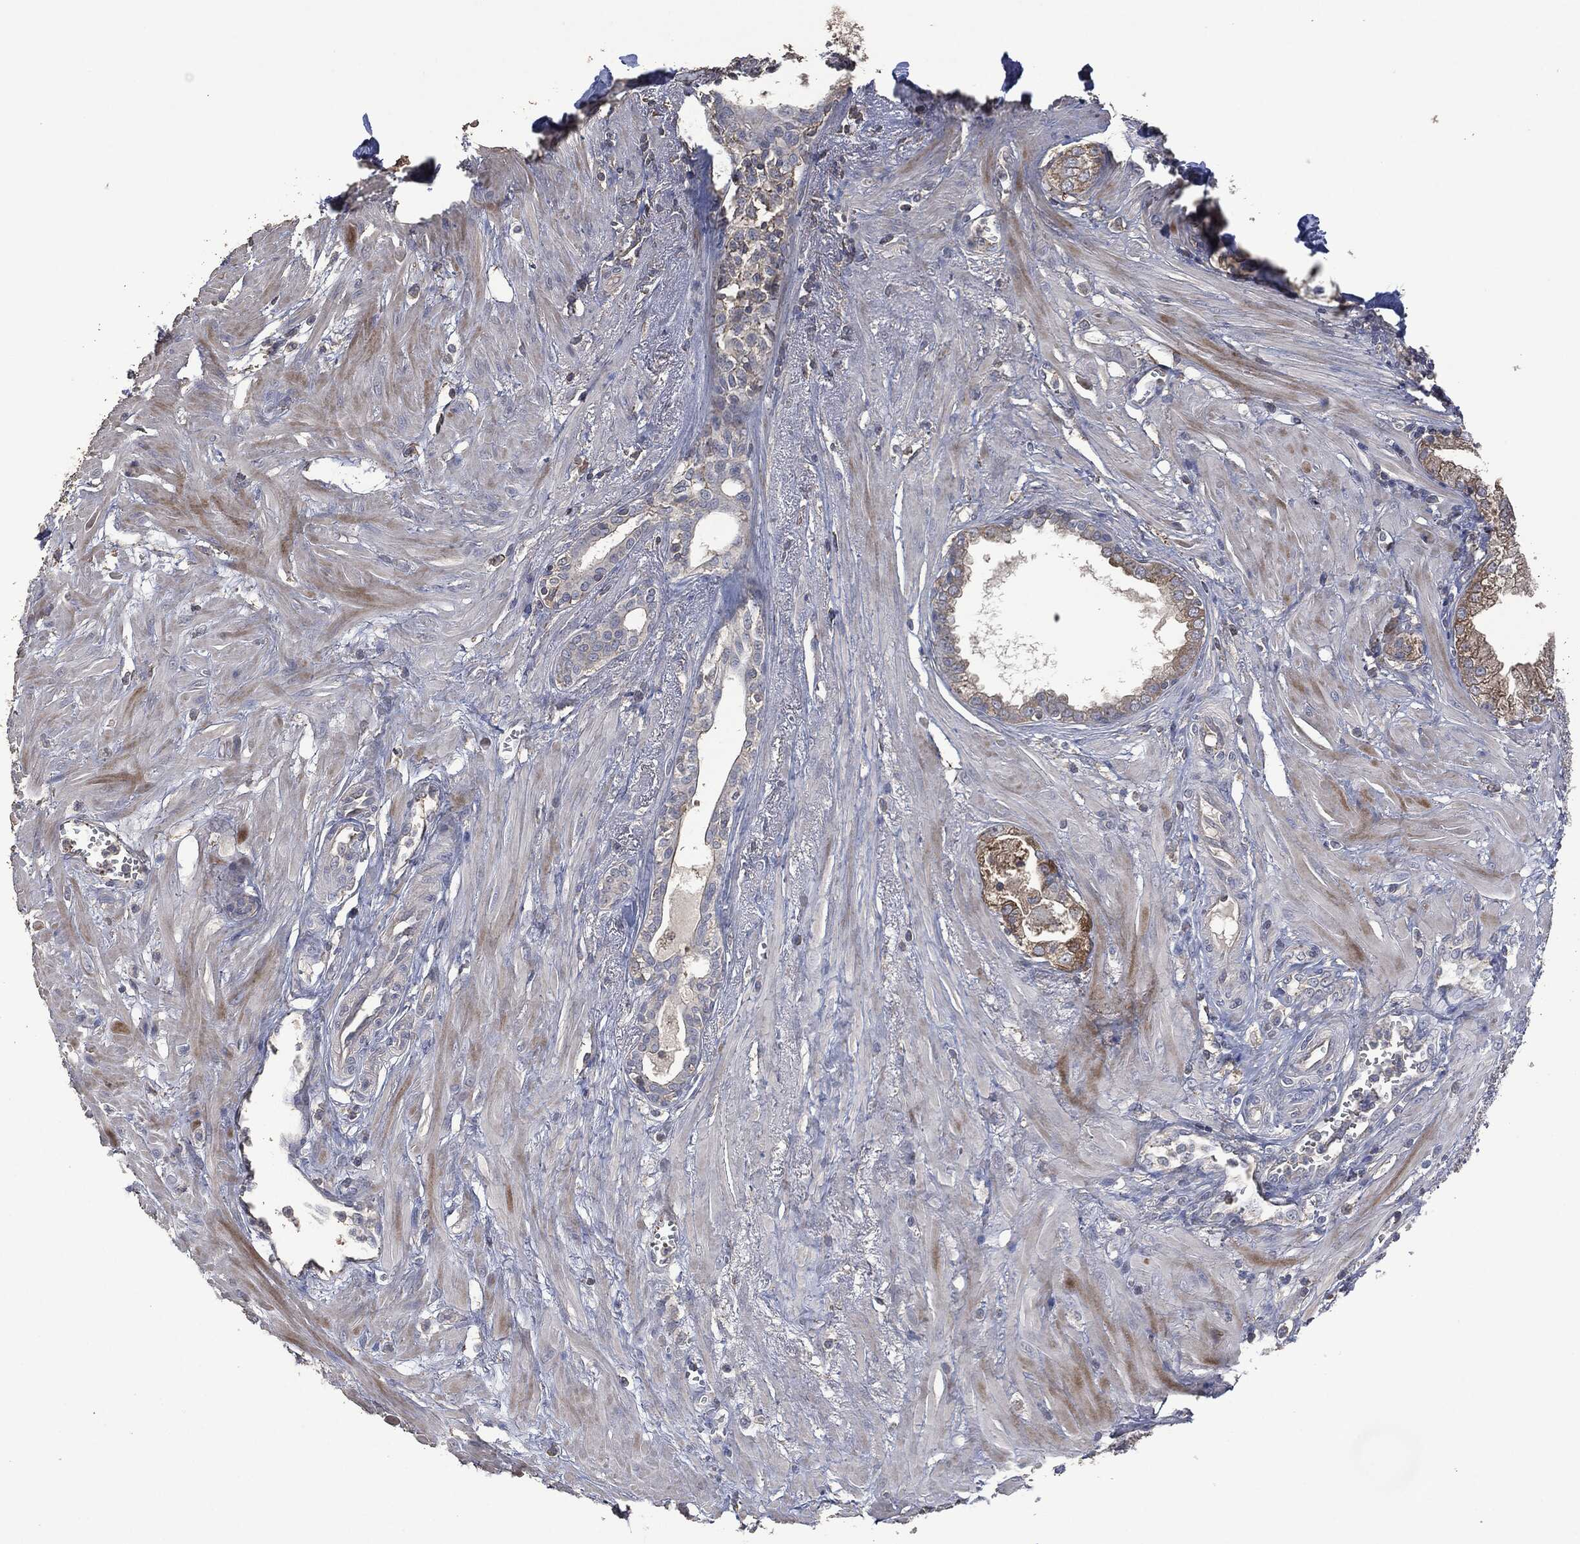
{"staining": {"intensity": "strong", "quantity": "<25%", "location": "cytoplasmic/membranous"}, "tissue": "prostate cancer", "cell_type": "Tumor cells", "image_type": "cancer", "snomed": [{"axis": "morphology", "description": "Adenocarcinoma, NOS"}, {"axis": "topography", "description": "Prostate and seminal vesicle, NOS"}, {"axis": "topography", "description": "Prostate"}], "caption": "Protein staining reveals strong cytoplasmic/membranous positivity in approximately <25% of tumor cells in prostate adenocarcinoma. (DAB IHC, brown staining for protein, blue staining for nuclei).", "gene": "MSLN", "patient": {"sex": "male", "age": 79}}